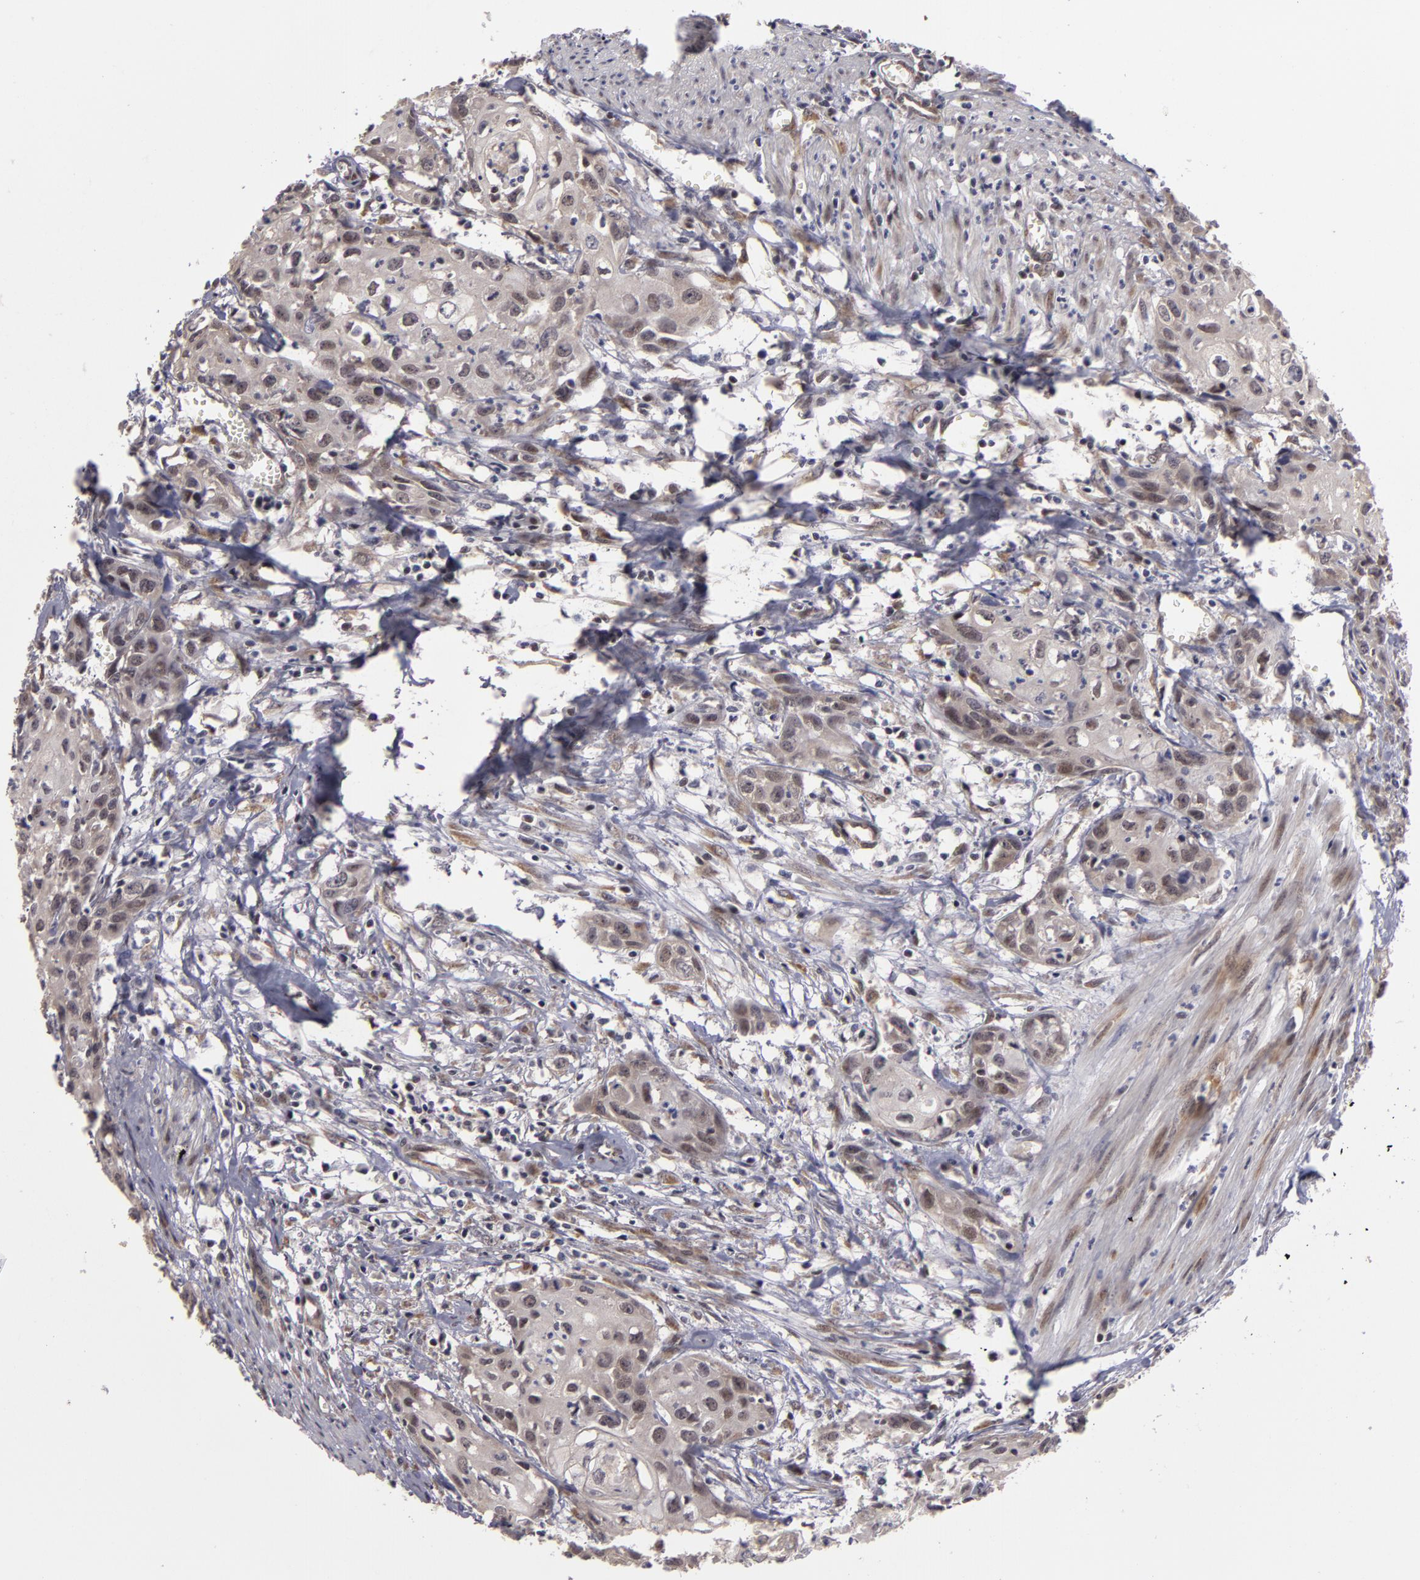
{"staining": {"intensity": "moderate", "quantity": ">75%", "location": "nuclear"}, "tissue": "urothelial cancer", "cell_type": "Tumor cells", "image_type": "cancer", "snomed": [{"axis": "morphology", "description": "Urothelial carcinoma, High grade"}, {"axis": "topography", "description": "Urinary bladder"}], "caption": "This image displays high-grade urothelial carcinoma stained with IHC to label a protein in brown. The nuclear of tumor cells show moderate positivity for the protein. Nuclei are counter-stained blue.", "gene": "ZNF133", "patient": {"sex": "male", "age": 54}}